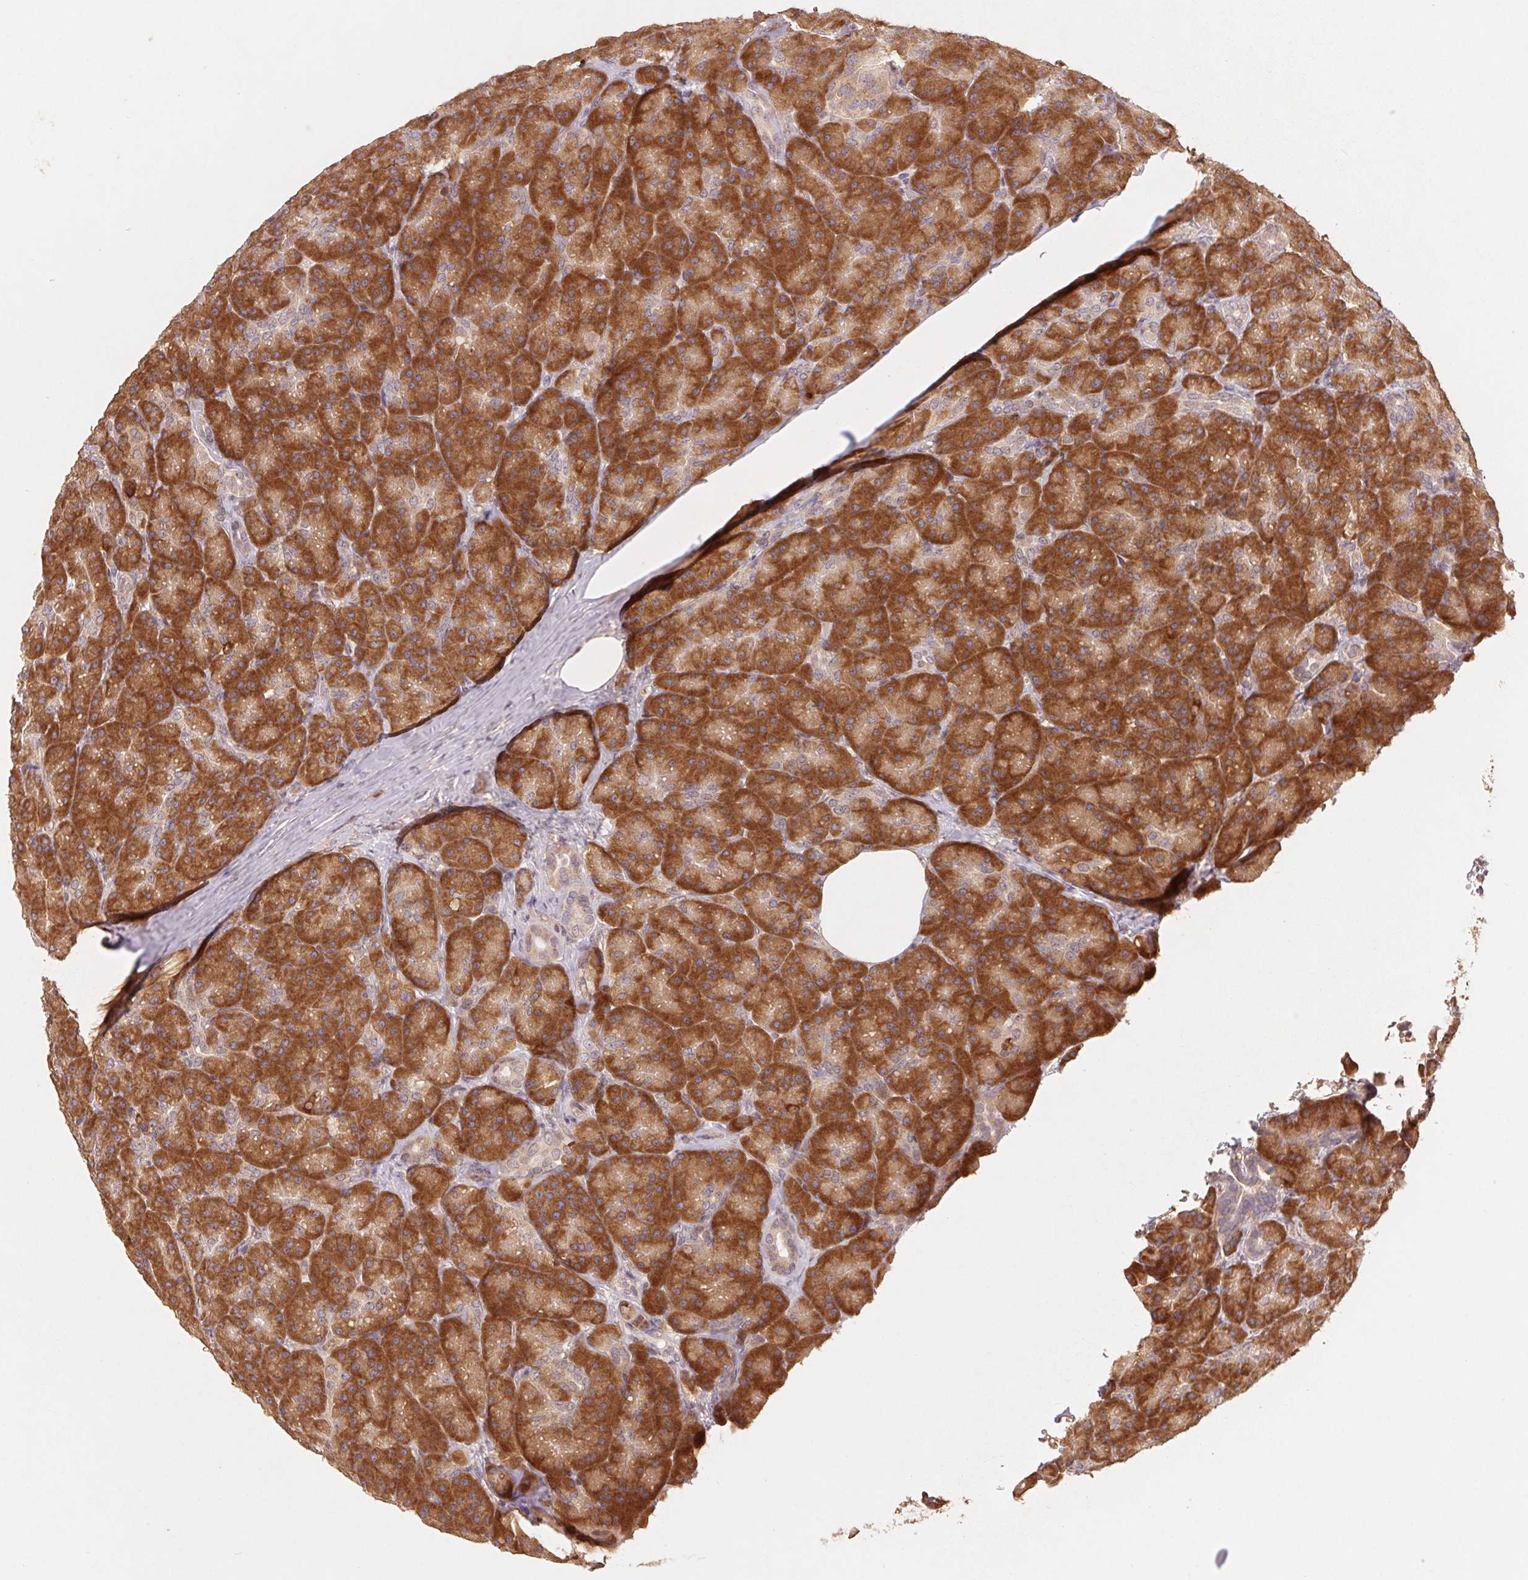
{"staining": {"intensity": "strong", "quantity": ">75%", "location": "cytoplasmic/membranous"}, "tissue": "pancreas", "cell_type": "Exocrine glandular cells", "image_type": "normal", "snomed": [{"axis": "morphology", "description": "Normal tissue, NOS"}, {"axis": "topography", "description": "Pancreas"}], "caption": "Exocrine glandular cells reveal high levels of strong cytoplasmic/membranous positivity in approximately >75% of cells in benign human pancreas. (brown staining indicates protein expression, while blue staining denotes nuclei).", "gene": "RPL27A", "patient": {"sex": "male", "age": 57}}